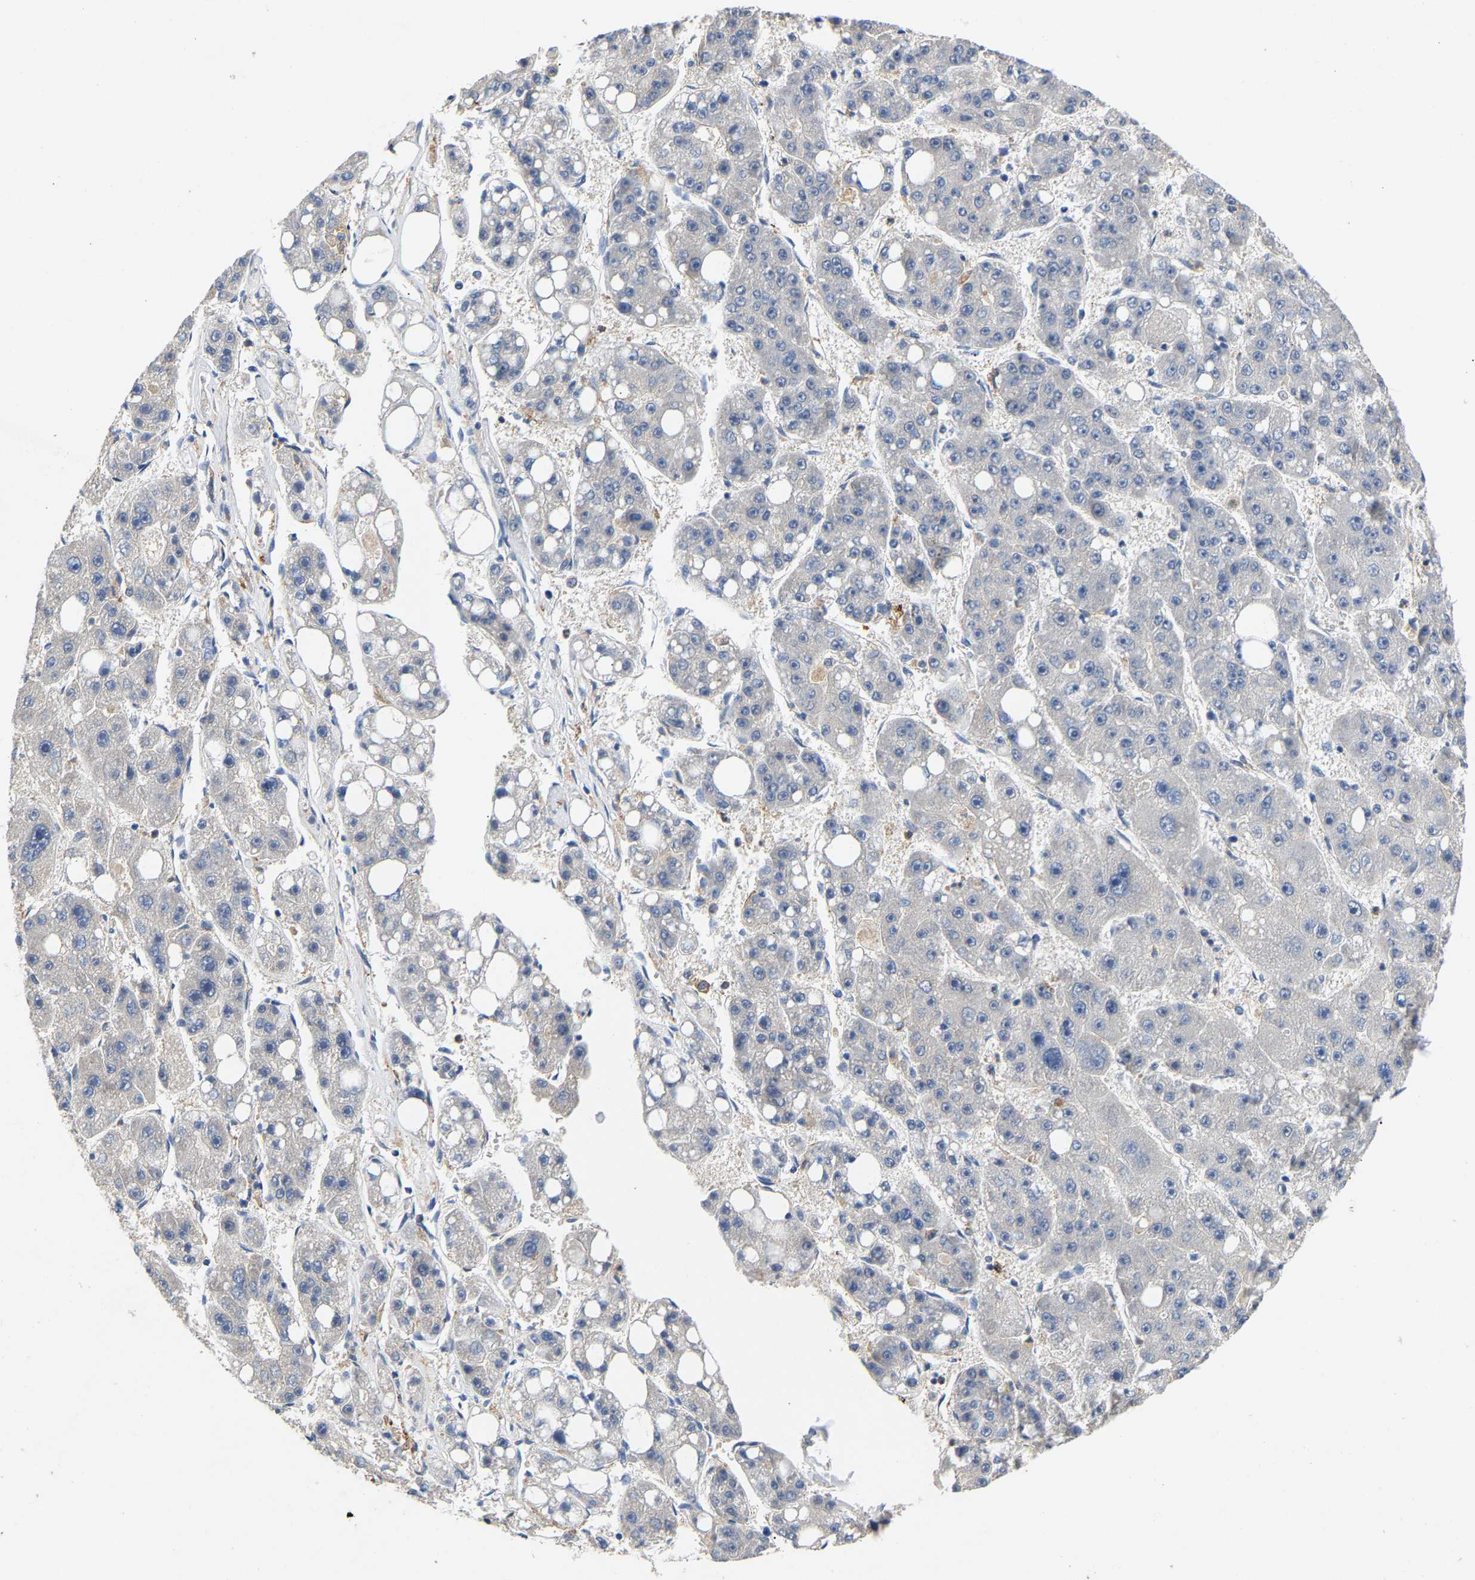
{"staining": {"intensity": "negative", "quantity": "none", "location": "none"}, "tissue": "liver cancer", "cell_type": "Tumor cells", "image_type": "cancer", "snomed": [{"axis": "morphology", "description": "Carcinoma, Hepatocellular, NOS"}, {"axis": "topography", "description": "Liver"}], "caption": "Tumor cells are negative for protein expression in human hepatocellular carcinoma (liver). (DAB immunohistochemistry (IHC) visualized using brightfield microscopy, high magnification).", "gene": "CCDC171", "patient": {"sex": "female", "age": 61}}